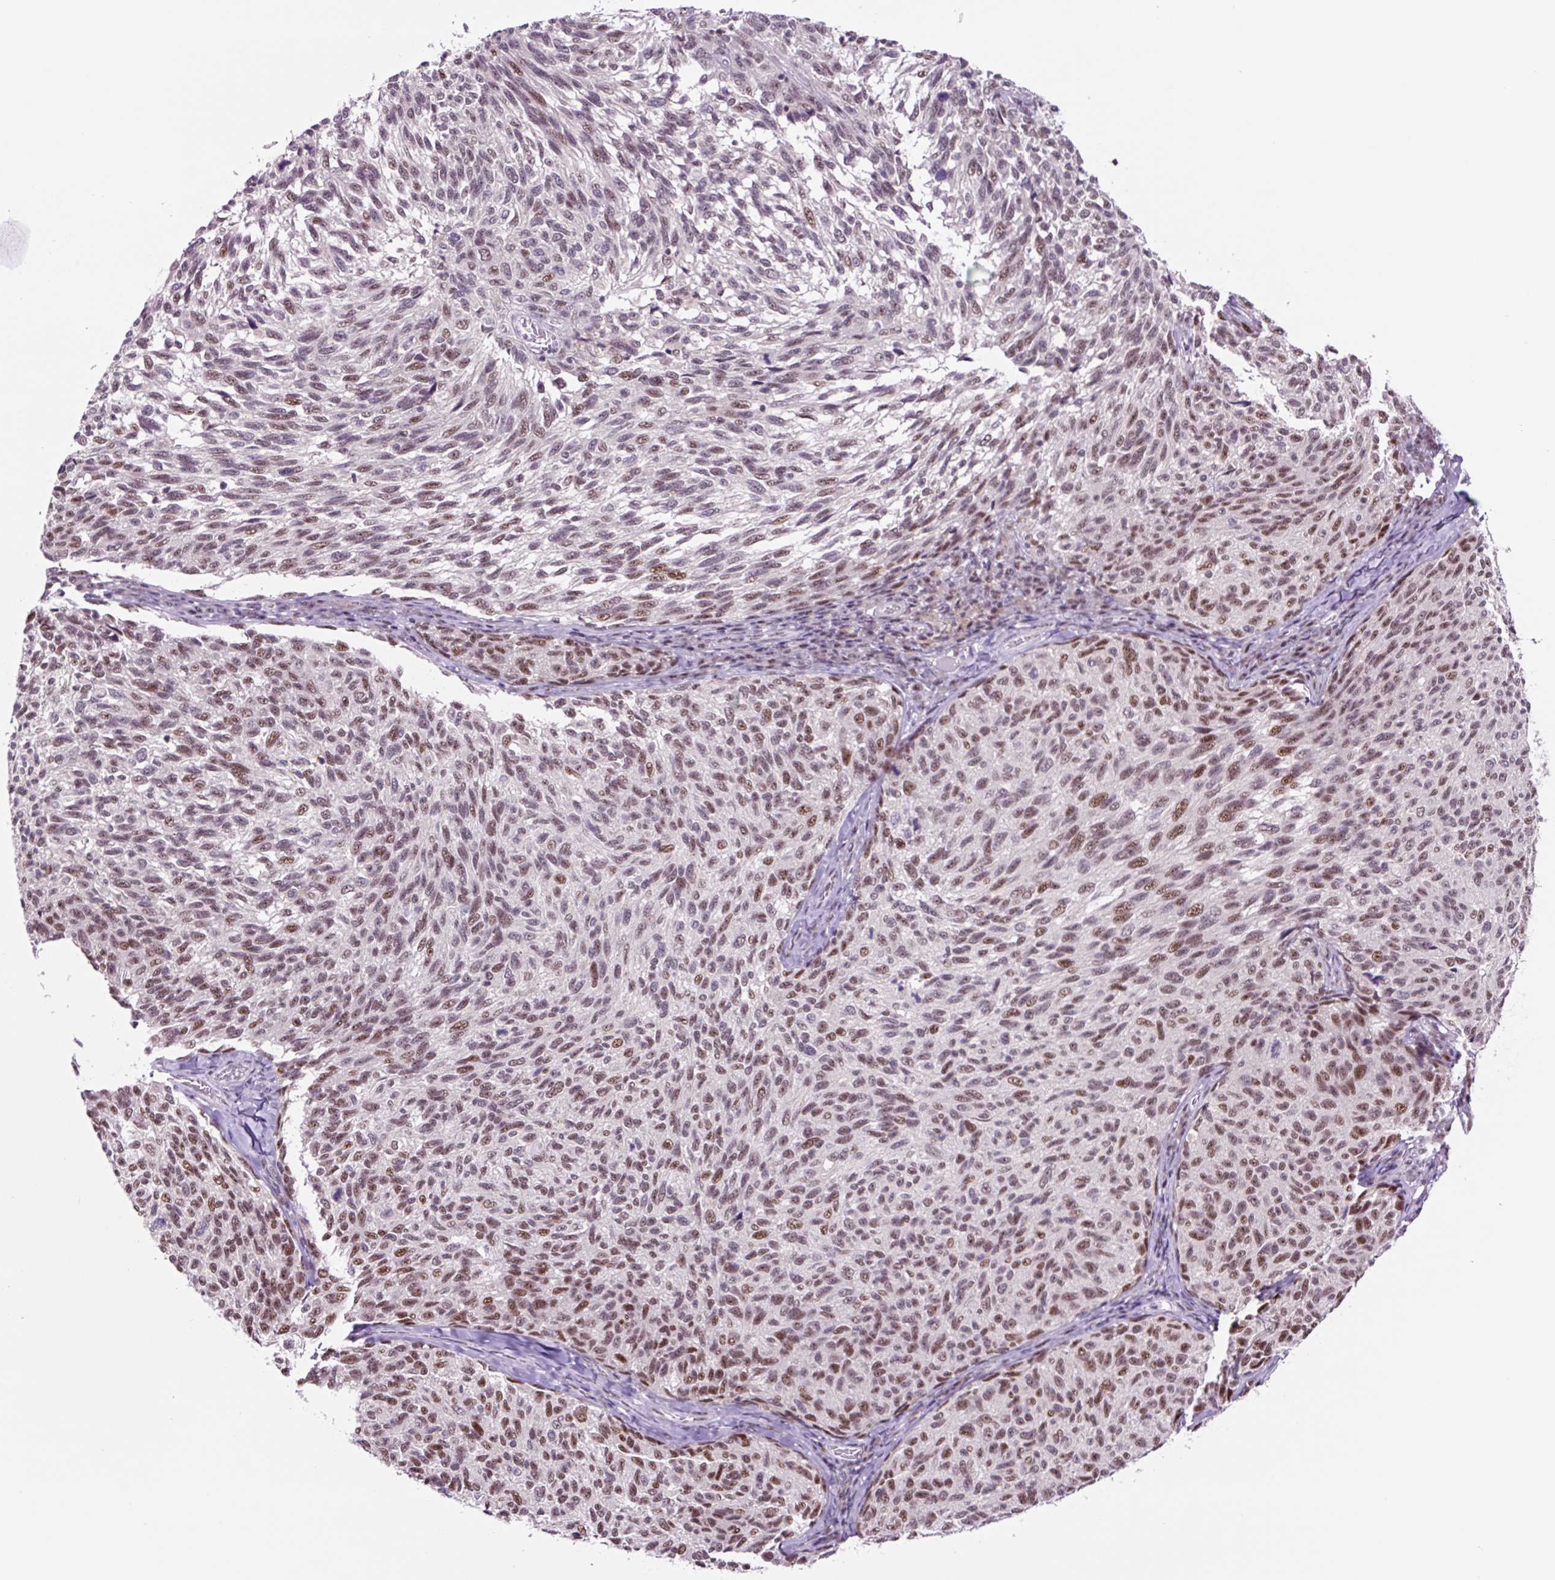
{"staining": {"intensity": "moderate", "quantity": ">75%", "location": "nuclear"}, "tissue": "melanoma", "cell_type": "Tumor cells", "image_type": "cancer", "snomed": [{"axis": "morphology", "description": "Malignant melanoma, NOS"}, {"axis": "topography", "description": "Skin"}], "caption": "Human malignant melanoma stained for a protein (brown) displays moderate nuclear positive positivity in about >75% of tumor cells.", "gene": "TAF1A", "patient": {"sex": "female", "age": 73}}